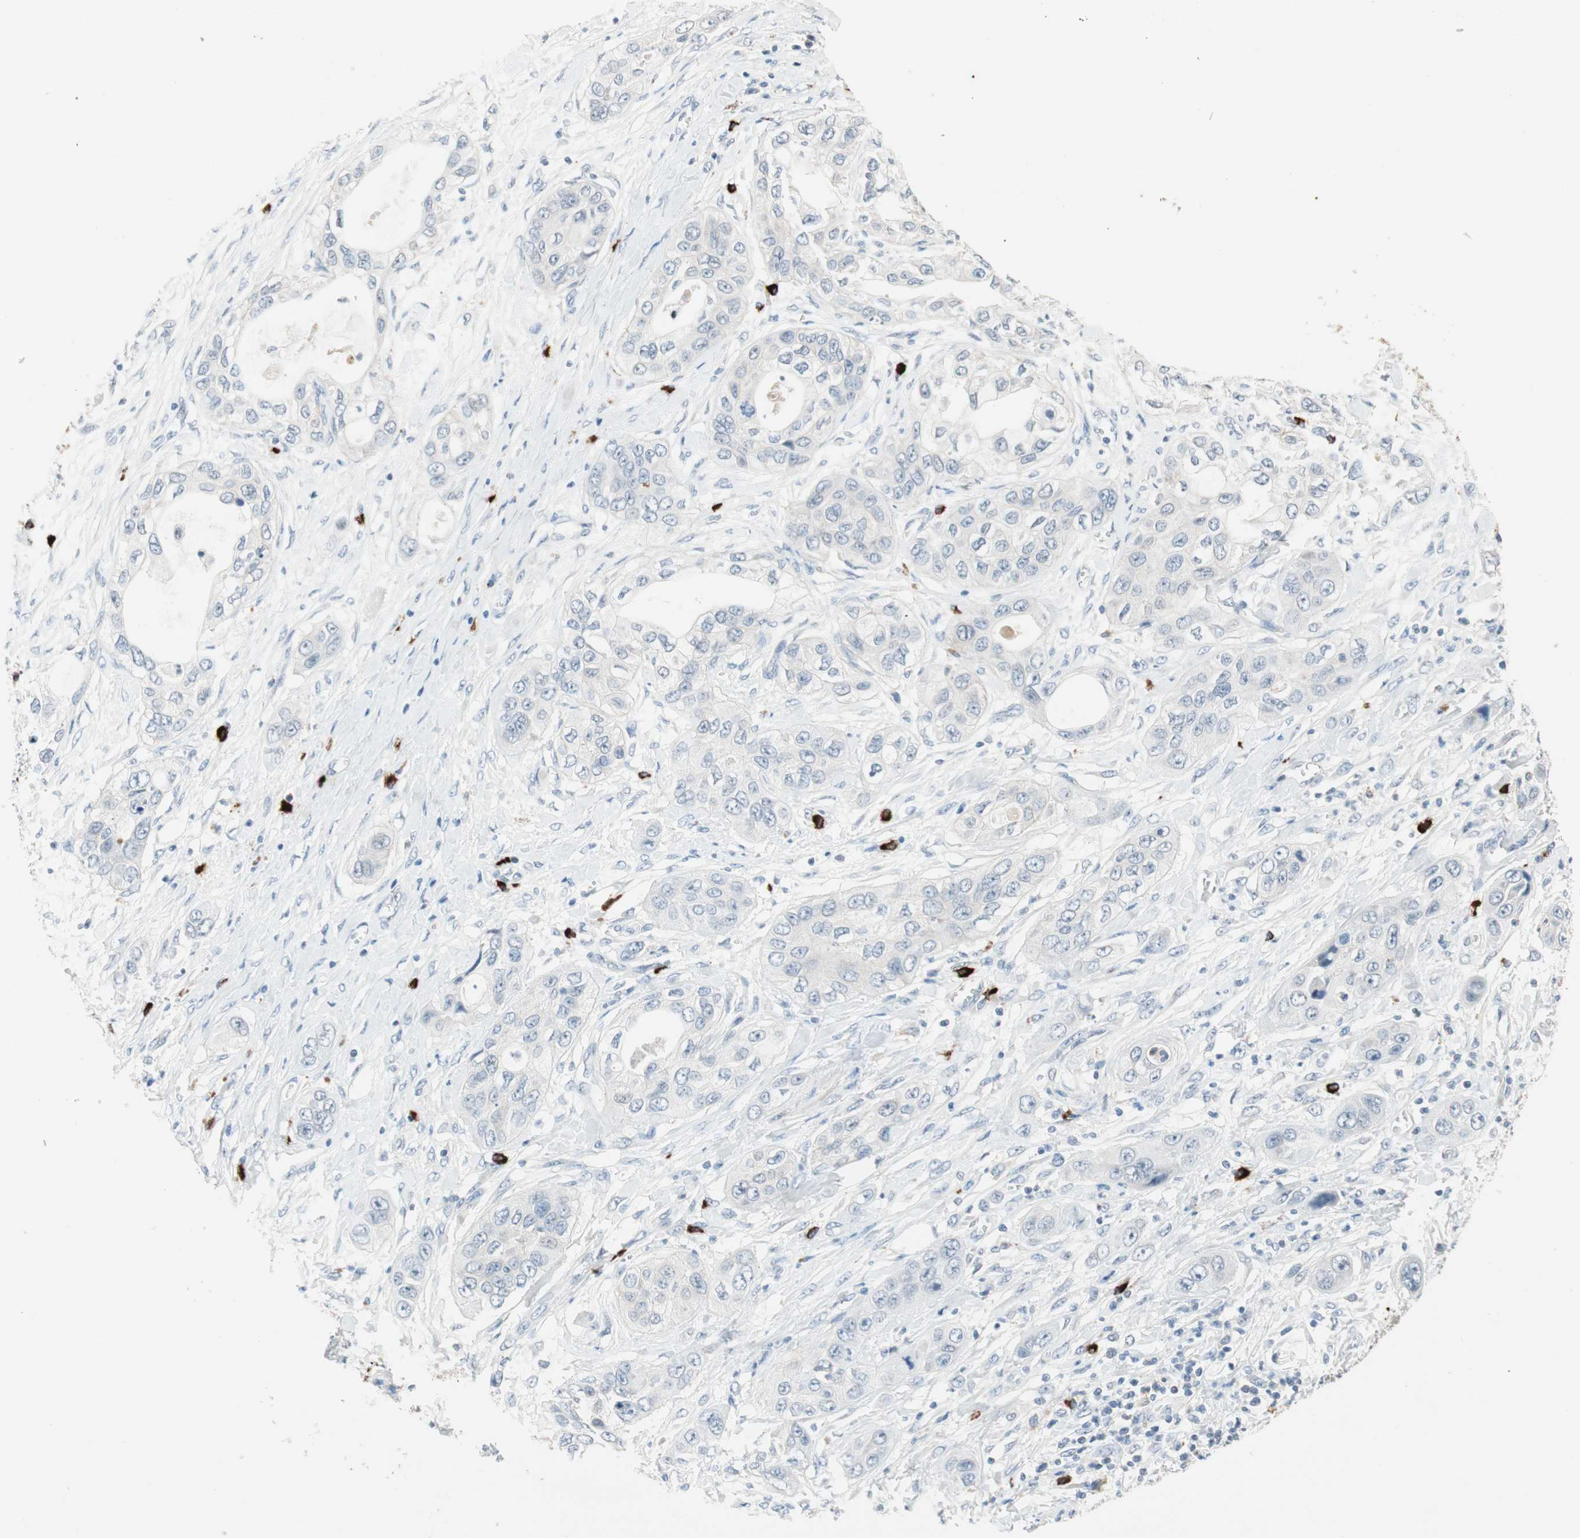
{"staining": {"intensity": "negative", "quantity": "none", "location": "none"}, "tissue": "pancreatic cancer", "cell_type": "Tumor cells", "image_type": "cancer", "snomed": [{"axis": "morphology", "description": "Adenocarcinoma, NOS"}, {"axis": "topography", "description": "Pancreas"}], "caption": "Photomicrograph shows no significant protein positivity in tumor cells of pancreatic cancer (adenocarcinoma).", "gene": "PDZK1", "patient": {"sex": "female", "age": 70}}